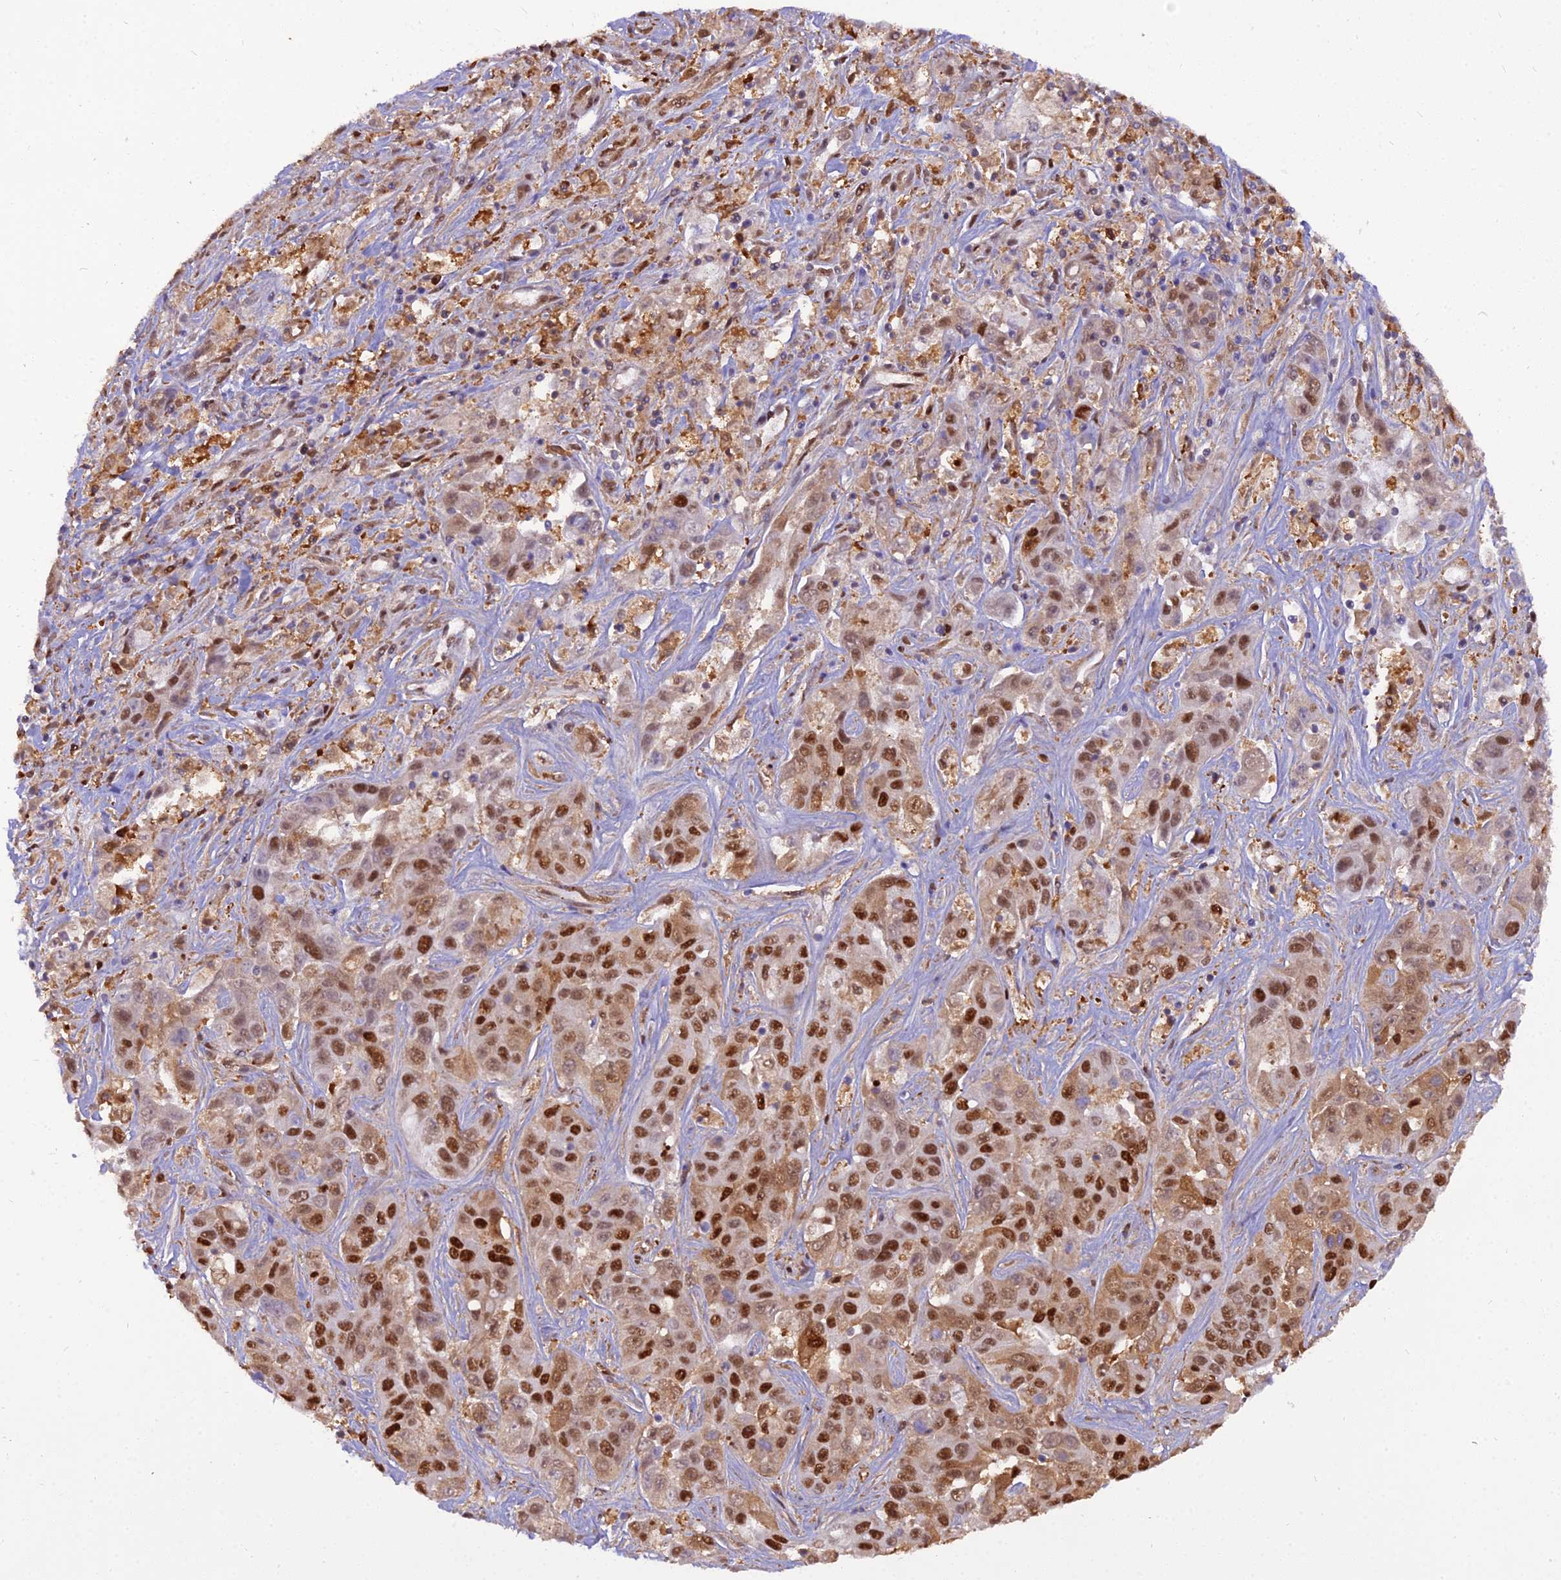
{"staining": {"intensity": "strong", "quantity": ">75%", "location": "nuclear"}, "tissue": "liver cancer", "cell_type": "Tumor cells", "image_type": "cancer", "snomed": [{"axis": "morphology", "description": "Cholangiocarcinoma"}, {"axis": "topography", "description": "Liver"}], "caption": "Protein staining by immunohistochemistry (IHC) exhibits strong nuclear positivity in about >75% of tumor cells in liver cholangiocarcinoma. (DAB (3,3'-diaminobenzidine) = brown stain, brightfield microscopy at high magnification).", "gene": "NPEPL1", "patient": {"sex": "female", "age": 52}}